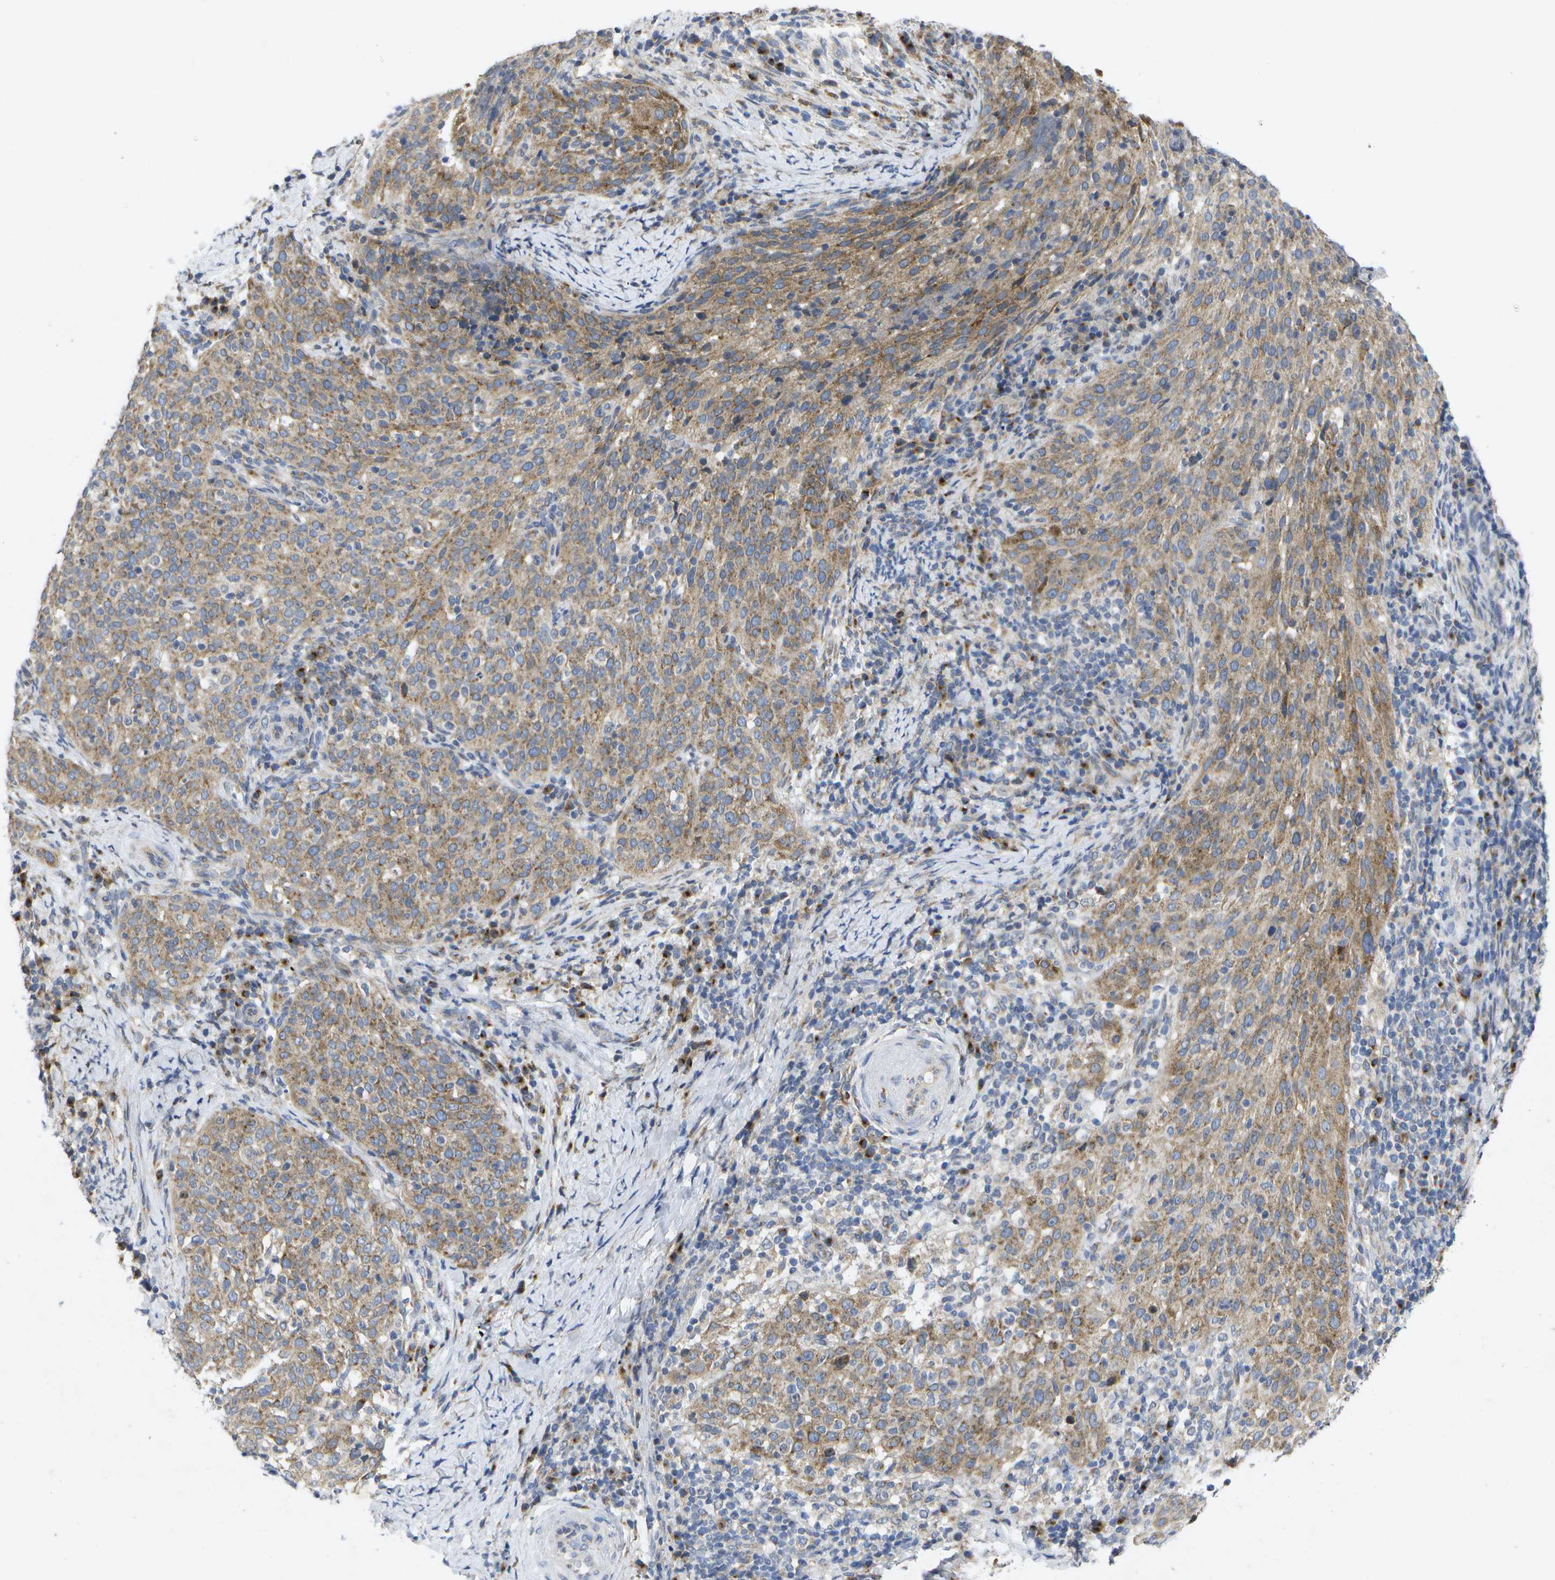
{"staining": {"intensity": "moderate", "quantity": ">75%", "location": "cytoplasmic/membranous"}, "tissue": "cervical cancer", "cell_type": "Tumor cells", "image_type": "cancer", "snomed": [{"axis": "morphology", "description": "Squamous cell carcinoma, NOS"}, {"axis": "topography", "description": "Cervix"}], "caption": "A high-resolution micrograph shows immunohistochemistry staining of cervical squamous cell carcinoma, which demonstrates moderate cytoplasmic/membranous positivity in about >75% of tumor cells. The protein of interest is stained brown, and the nuclei are stained in blue (DAB IHC with brightfield microscopy, high magnification).", "gene": "KDELR1", "patient": {"sex": "female", "age": 51}}